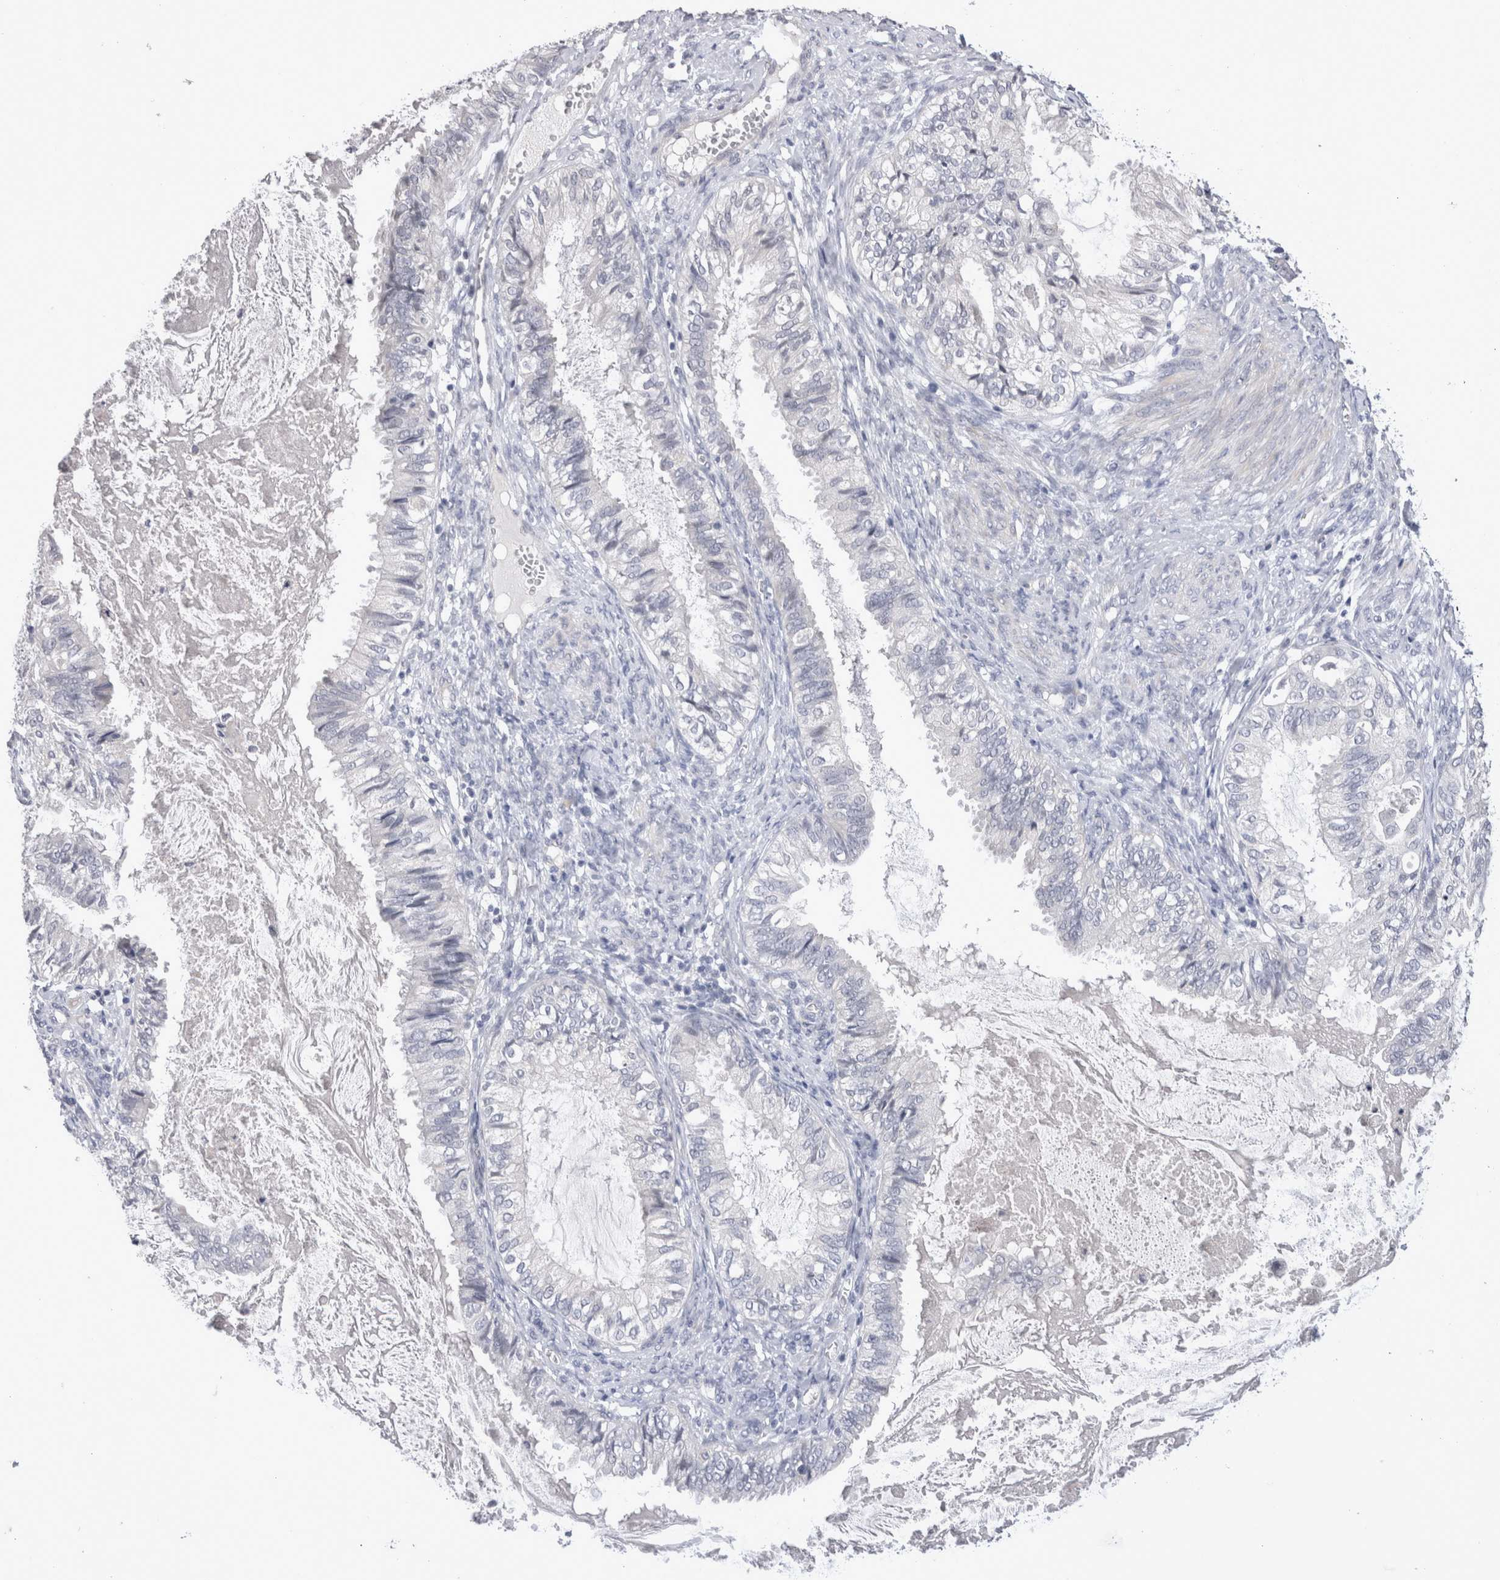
{"staining": {"intensity": "negative", "quantity": "none", "location": "none"}, "tissue": "cervical cancer", "cell_type": "Tumor cells", "image_type": "cancer", "snomed": [{"axis": "morphology", "description": "Normal tissue, NOS"}, {"axis": "morphology", "description": "Adenocarcinoma, NOS"}, {"axis": "topography", "description": "Cervix"}, {"axis": "topography", "description": "Endometrium"}], "caption": "Tumor cells are negative for brown protein staining in cervical cancer. (DAB immunohistochemistry visualized using brightfield microscopy, high magnification).", "gene": "CRYBG1", "patient": {"sex": "female", "age": 86}}